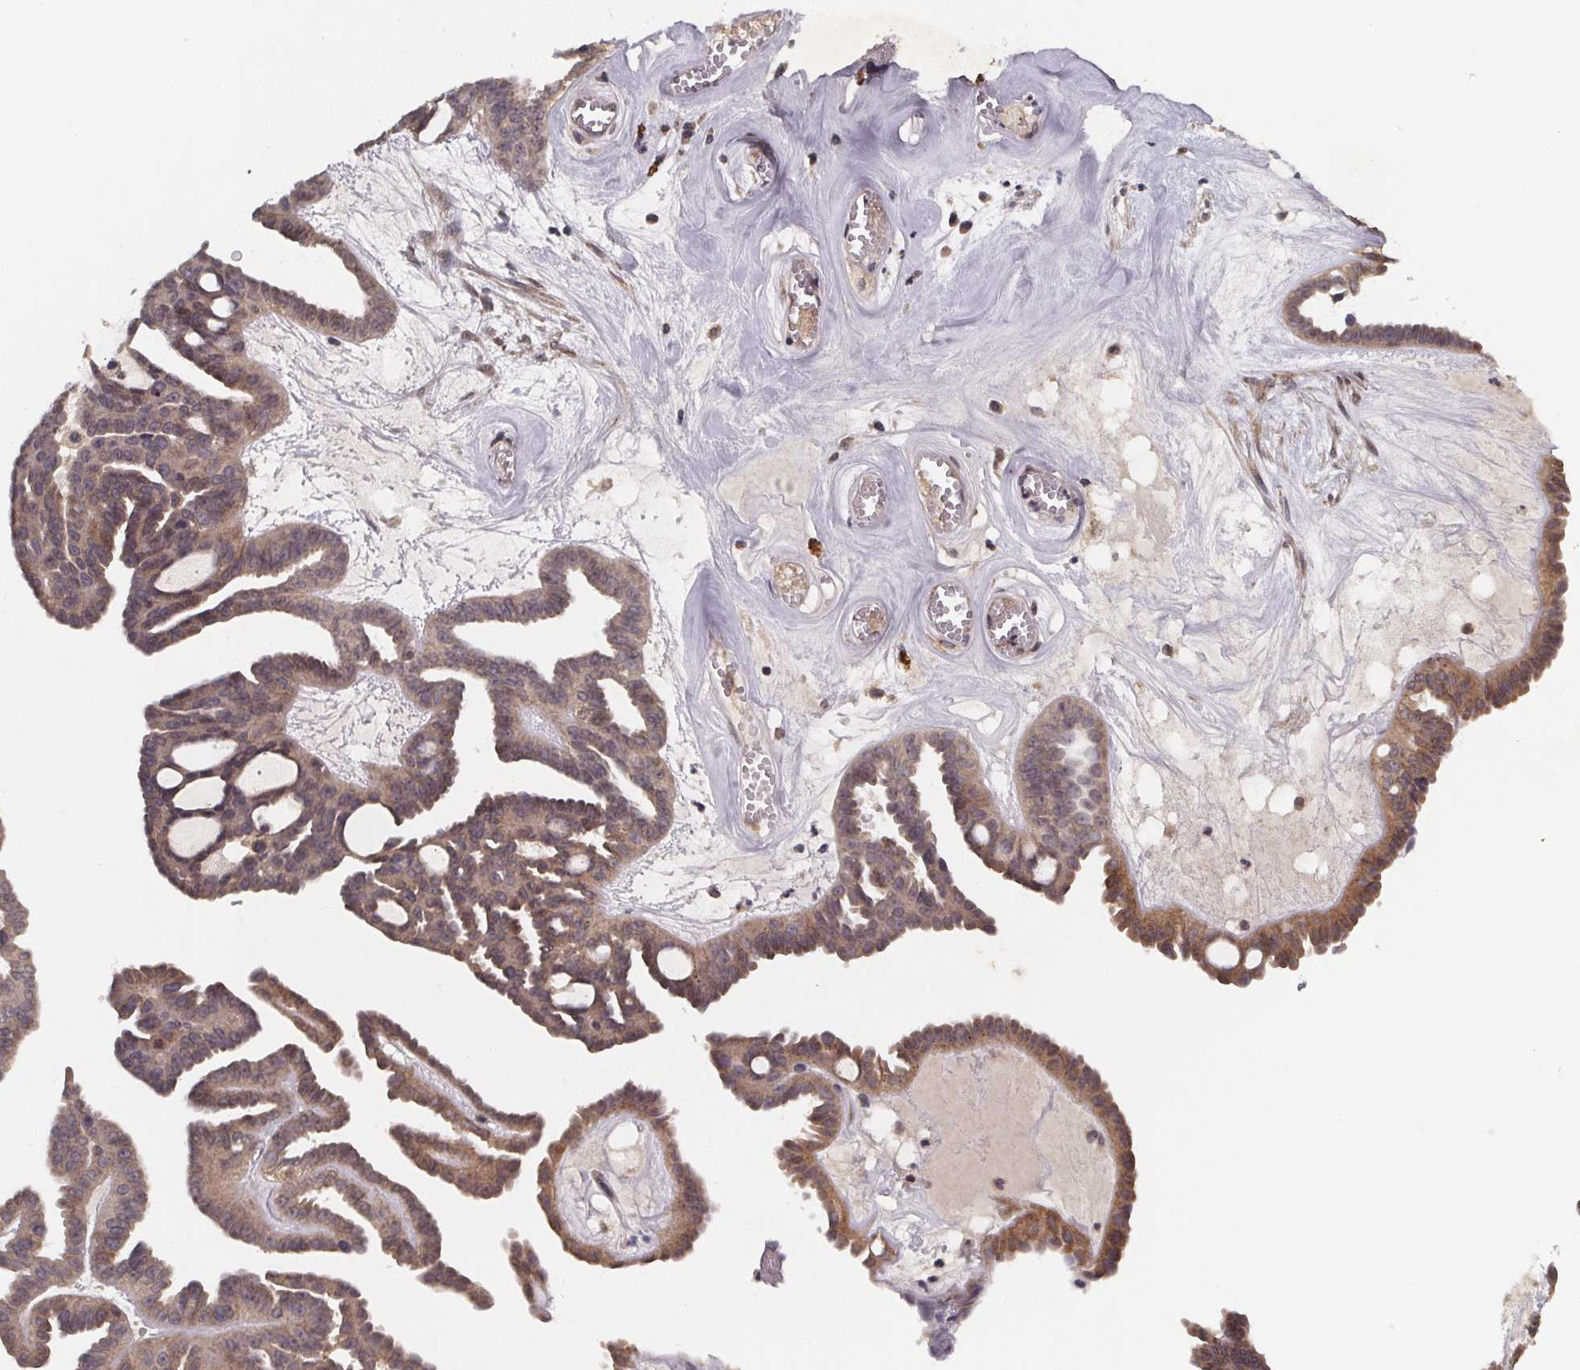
{"staining": {"intensity": "weak", "quantity": "25%-75%", "location": "cytoplasmic/membranous"}, "tissue": "ovarian cancer", "cell_type": "Tumor cells", "image_type": "cancer", "snomed": [{"axis": "morphology", "description": "Cystadenocarcinoma, serous, NOS"}, {"axis": "topography", "description": "Ovary"}], "caption": "Immunohistochemistry staining of ovarian serous cystadenocarcinoma, which demonstrates low levels of weak cytoplasmic/membranous staining in about 25%-75% of tumor cells indicating weak cytoplasmic/membranous protein expression. The staining was performed using DAB (brown) for protein detection and nuclei were counterstained in hematoxylin (blue).", "gene": "PIERCE2", "patient": {"sex": "female", "age": 71}}